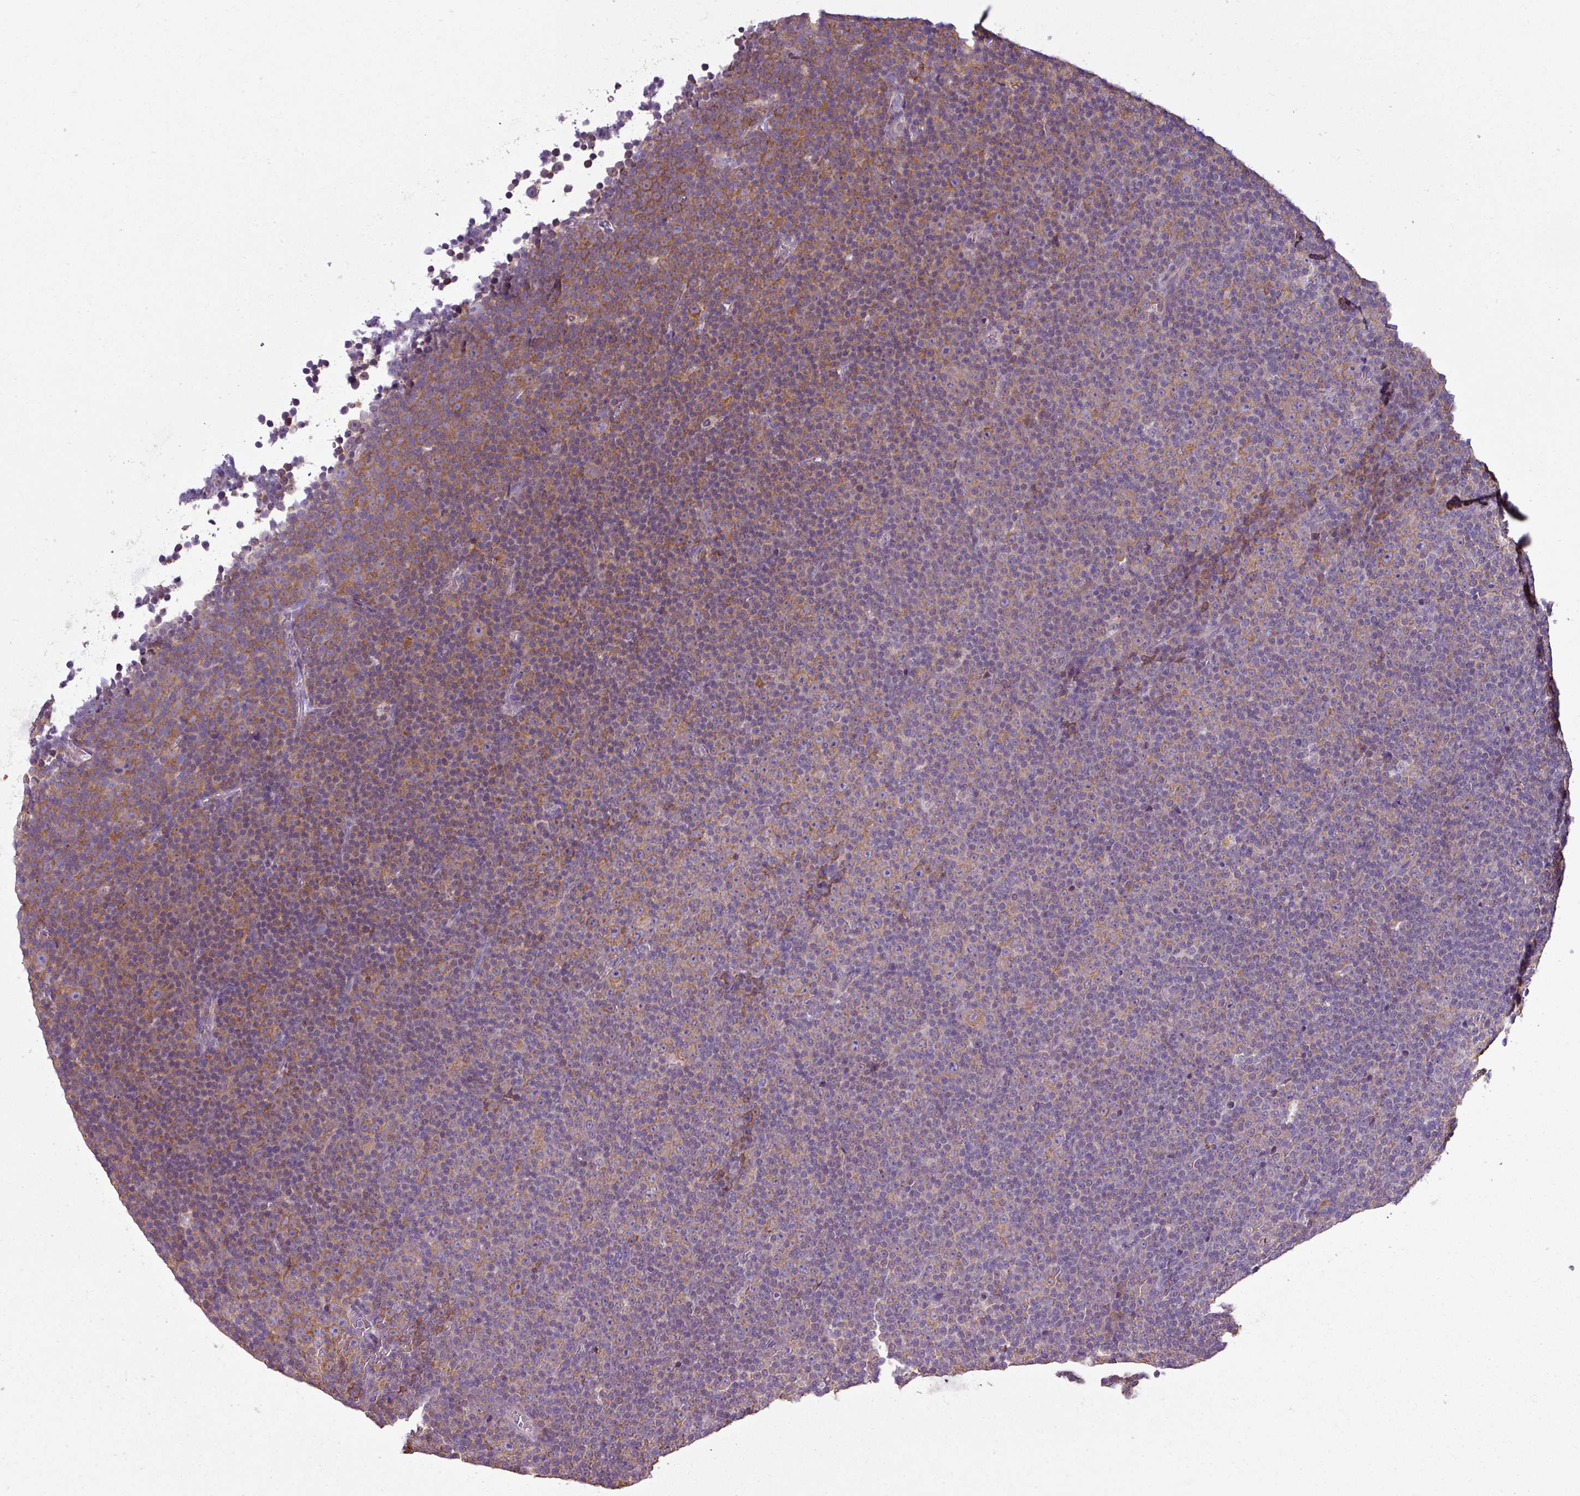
{"staining": {"intensity": "moderate", "quantity": "25%-75%", "location": "cytoplasmic/membranous"}, "tissue": "lymphoma", "cell_type": "Tumor cells", "image_type": "cancer", "snomed": [{"axis": "morphology", "description": "Malignant lymphoma, non-Hodgkin's type, Low grade"}, {"axis": "topography", "description": "Lymph node"}], "caption": "Low-grade malignant lymphoma, non-Hodgkin's type stained for a protein (brown) exhibits moderate cytoplasmic/membranous positive positivity in about 25%-75% of tumor cells.", "gene": "AGAP5", "patient": {"sex": "female", "age": 67}}